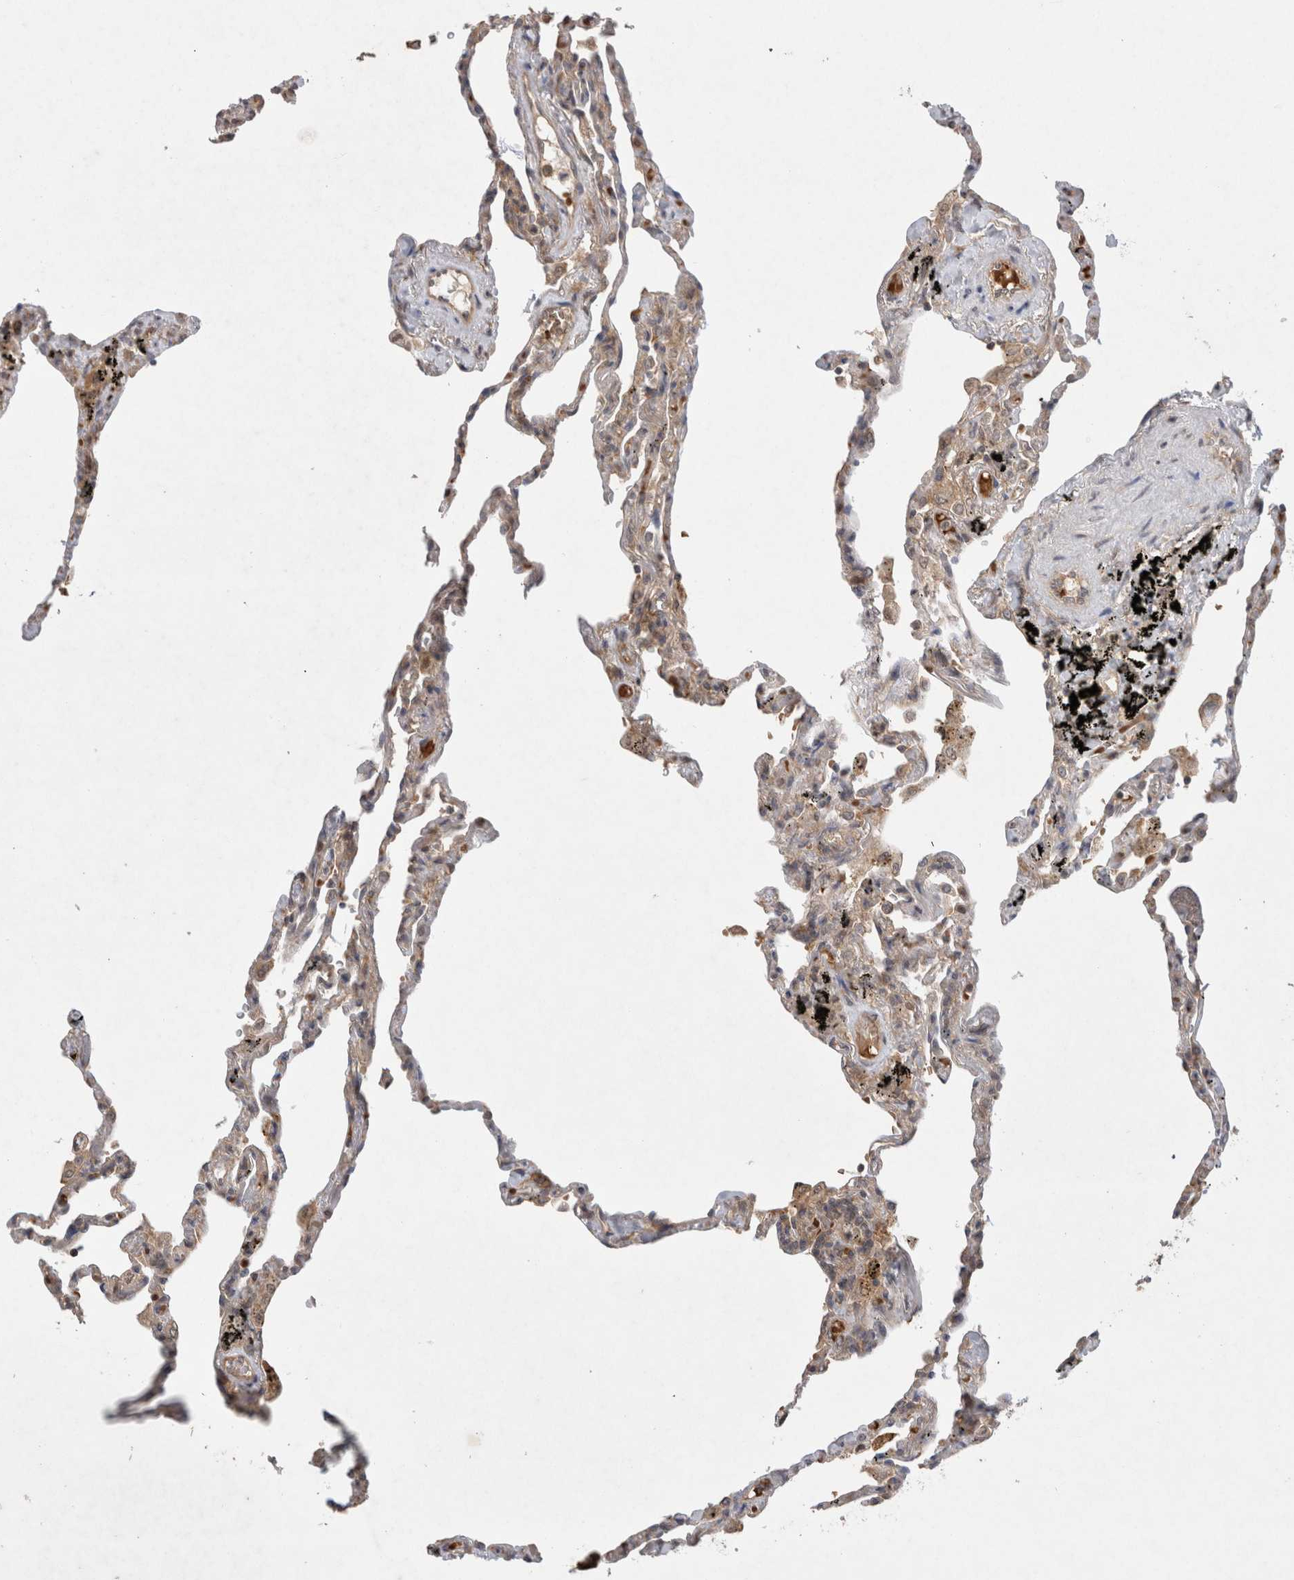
{"staining": {"intensity": "weak", "quantity": "25%-75%", "location": "cytoplasmic/membranous"}, "tissue": "lung", "cell_type": "Alveolar cells", "image_type": "normal", "snomed": [{"axis": "morphology", "description": "Normal tissue, NOS"}, {"axis": "topography", "description": "Lung"}], "caption": "Lung stained with immunohistochemistry reveals weak cytoplasmic/membranous staining in about 25%-75% of alveolar cells. The staining was performed using DAB, with brown indicating positive protein expression. Nuclei are stained blue with hematoxylin.", "gene": "EIF3E", "patient": {"sex": "male", "age": 59}}